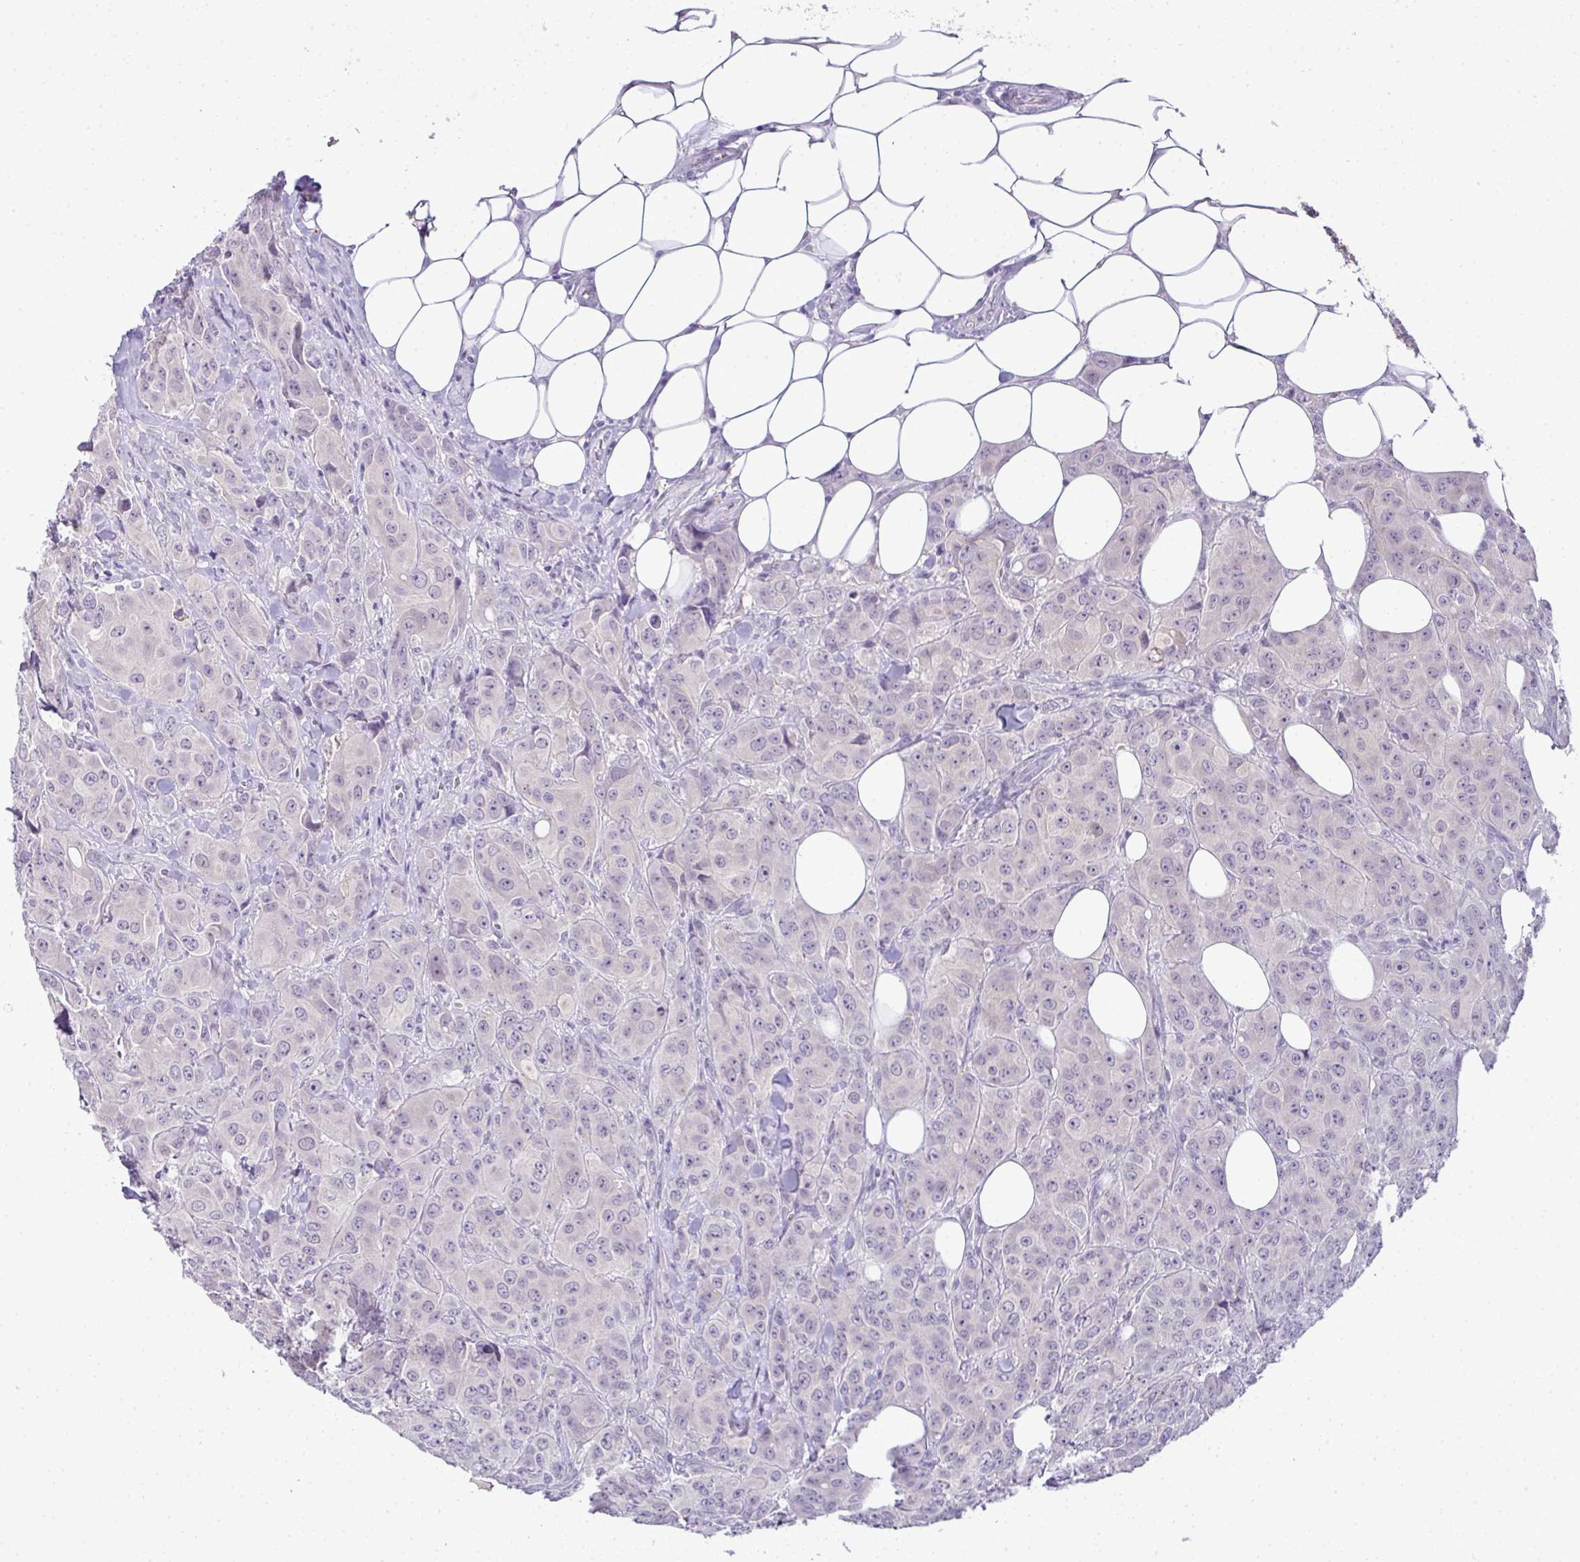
{"staining": {"intensity": "negative", "quantity": "none", "location": "none"}, "tissue": "breast cancer", "cell_type": "Tumor cells", "image_type": "cancer", "snomed": [{"axis": "morphology", "description": "Normal tissue, NOS"}, {"axis": "morphology", "description": "Duct carcinoma"}, {"axis": "topography", "description": "Breast"}], "caption": "Immunohistochemistry micrograph of neoplastic tissue: human breast cancer (invasive ductal carcinoma) stained with DAB reveals no significant protein staining in tumor cells. Brightfield microscopy of immunohistochemistry stained with DAB (3,3'-diaminobenzidine) (brown) and hematoxylin (blue), captured at high magnification.", "gene": "CMPK1", "patient": {"sex": "female", "age": 43}}